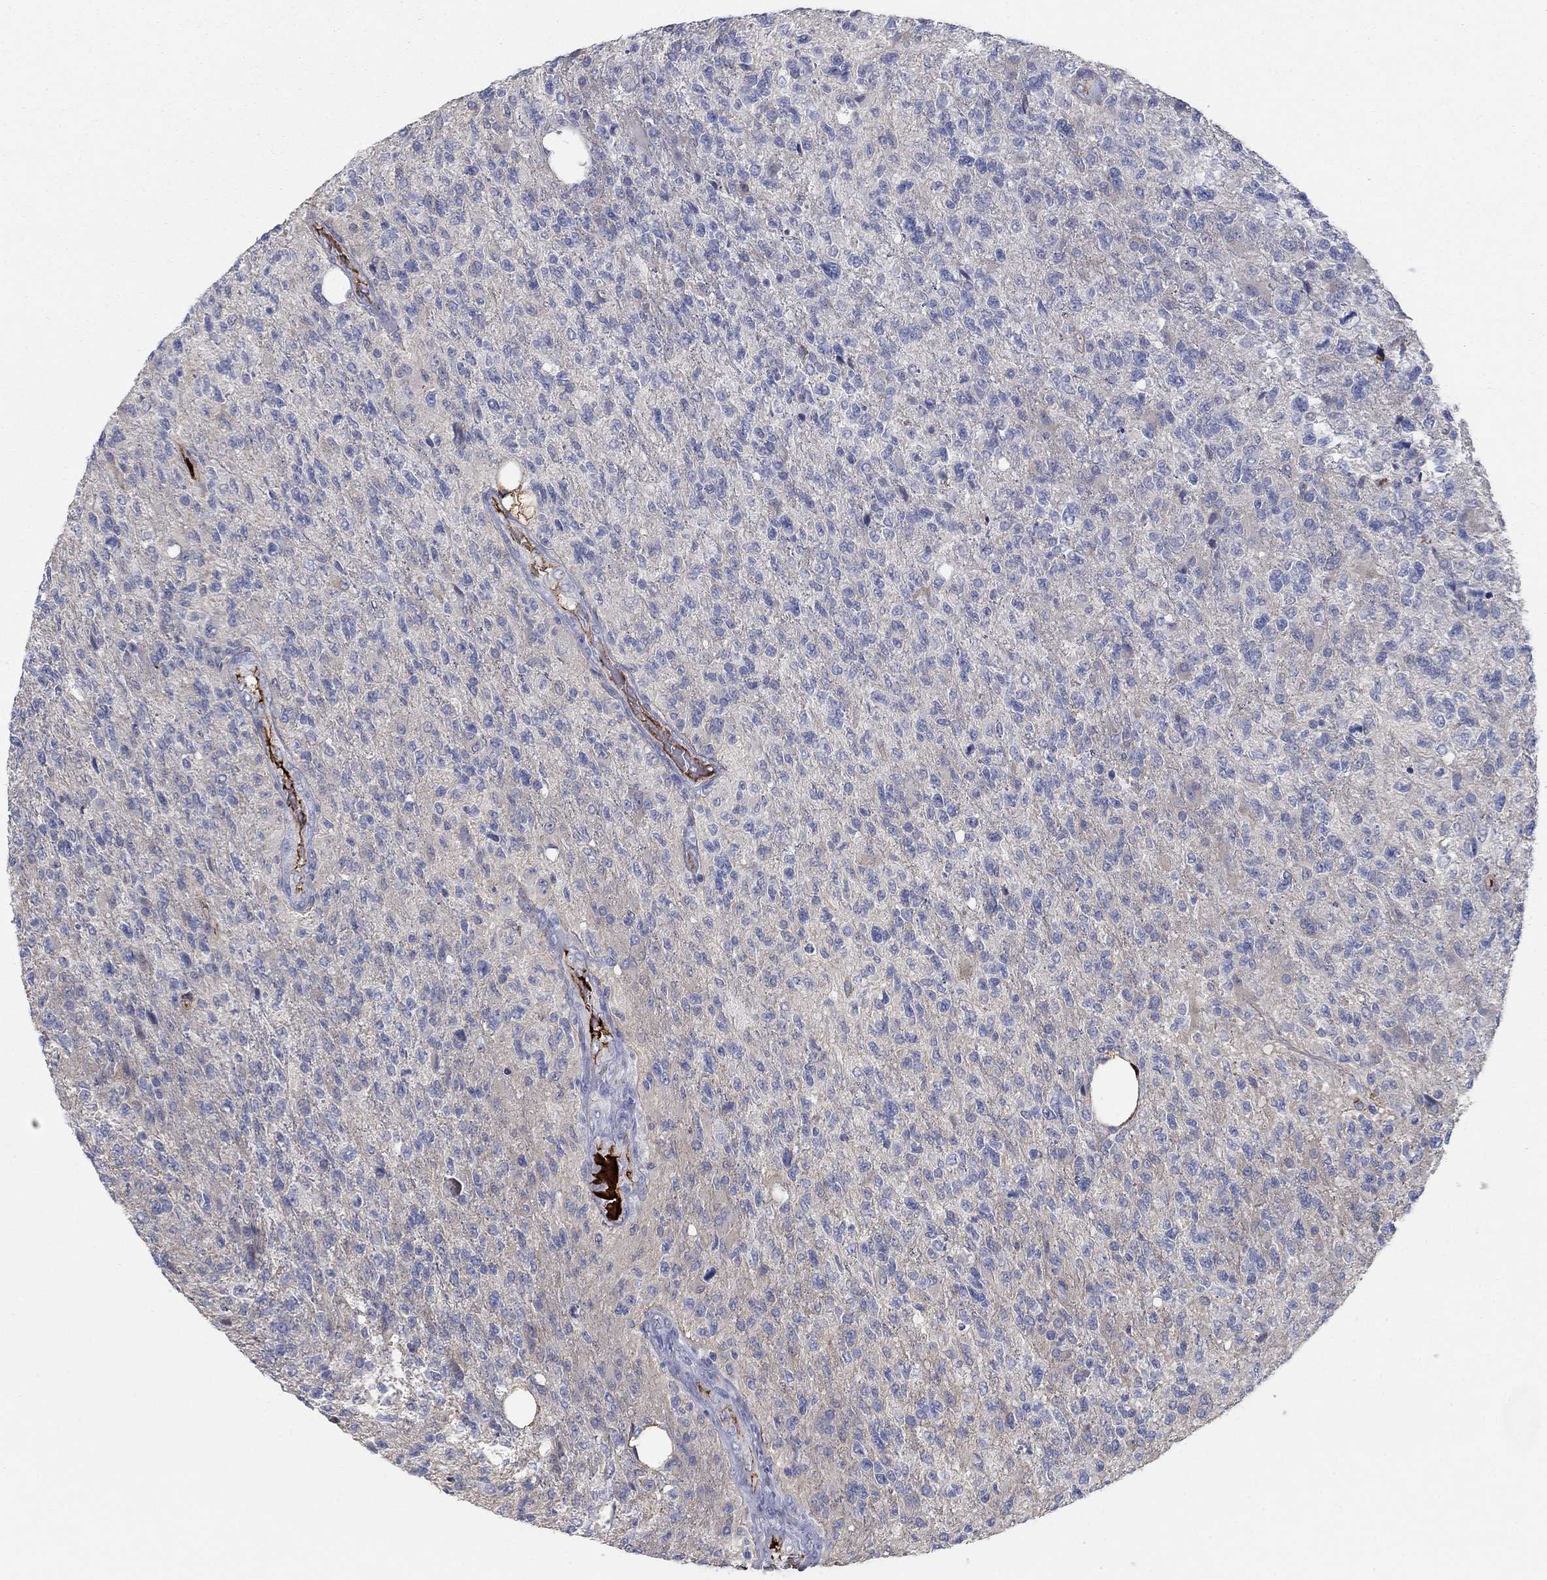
{"staining": {"intensity": "negative", "quantity": "none", "location": "none"}, "tissue": "glioma", "cell_type": "Tumor cells", "image_type": "cancer", "snomed": [{"axis": "morphology", "description": "Glioma, malignant, High grade"}, {"axis": "topography", "description": "Brain"}], "caption": "Tumor cells show no significant expression in glioma.", "gene": "APOC3", "patient": {"sex": "male", "age": 56}}